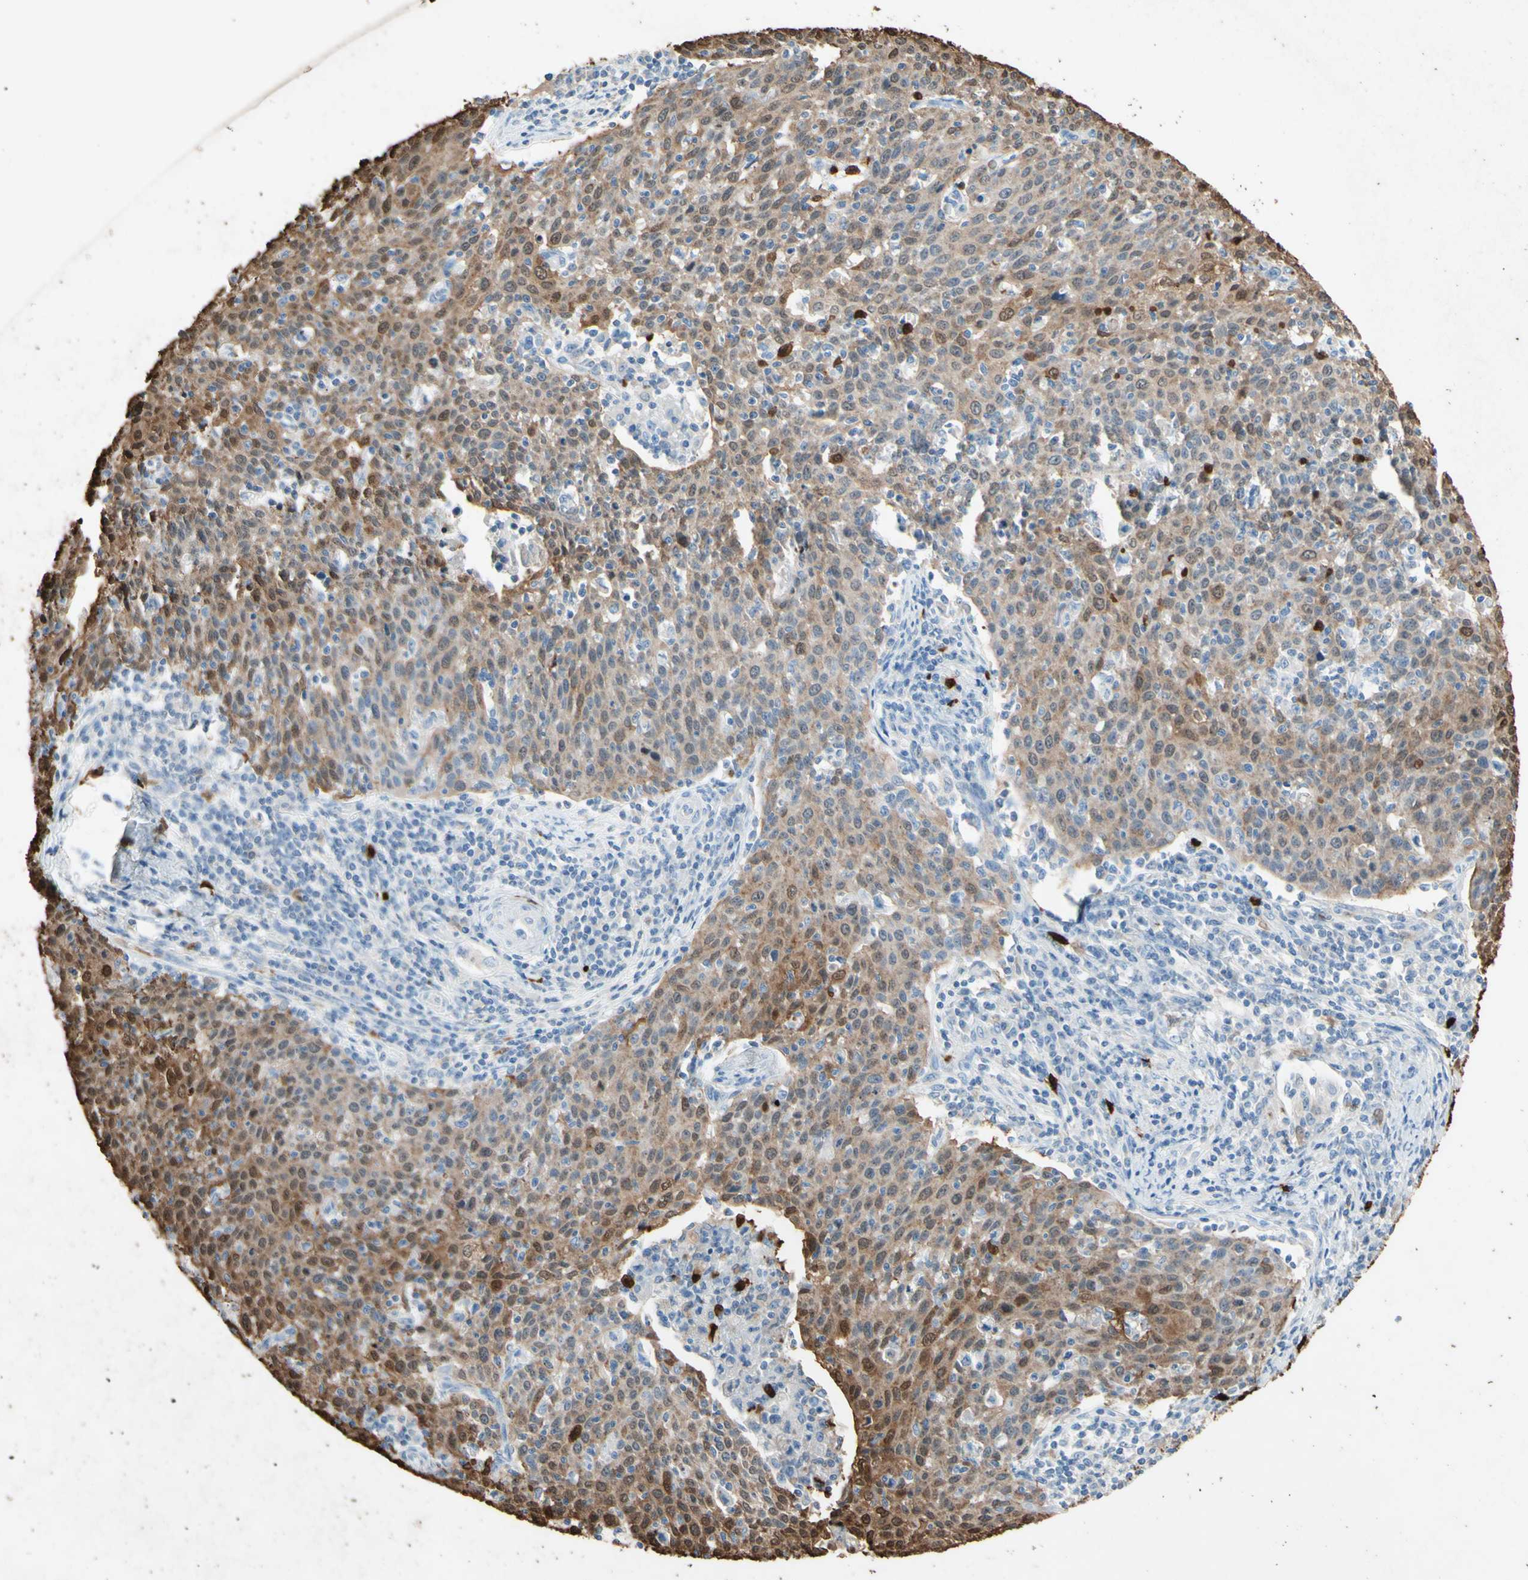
{"staining": {"intensity": "moderate", "quantity": ">75%", "location": "cytoplasmic/membranous,nuclear"}, "tissue": "cervical cancer", "cell_type": "Tumor cells", "image_type": "cancer", "snomed": [{"axis": "morphology", "description": "Squamous cell carcinoma, NOS"}, {"axis": "topography", "description": "Cervix"}], "caption": "This histopathology image reveals IHC staining of human cervical cancer, with medium moderate cytoplasmic/membranous and nuclear staining in about >75% of tumor cells.", "gene": "NFKBIZ", "patient": {"sex": "female", "age": 38}}